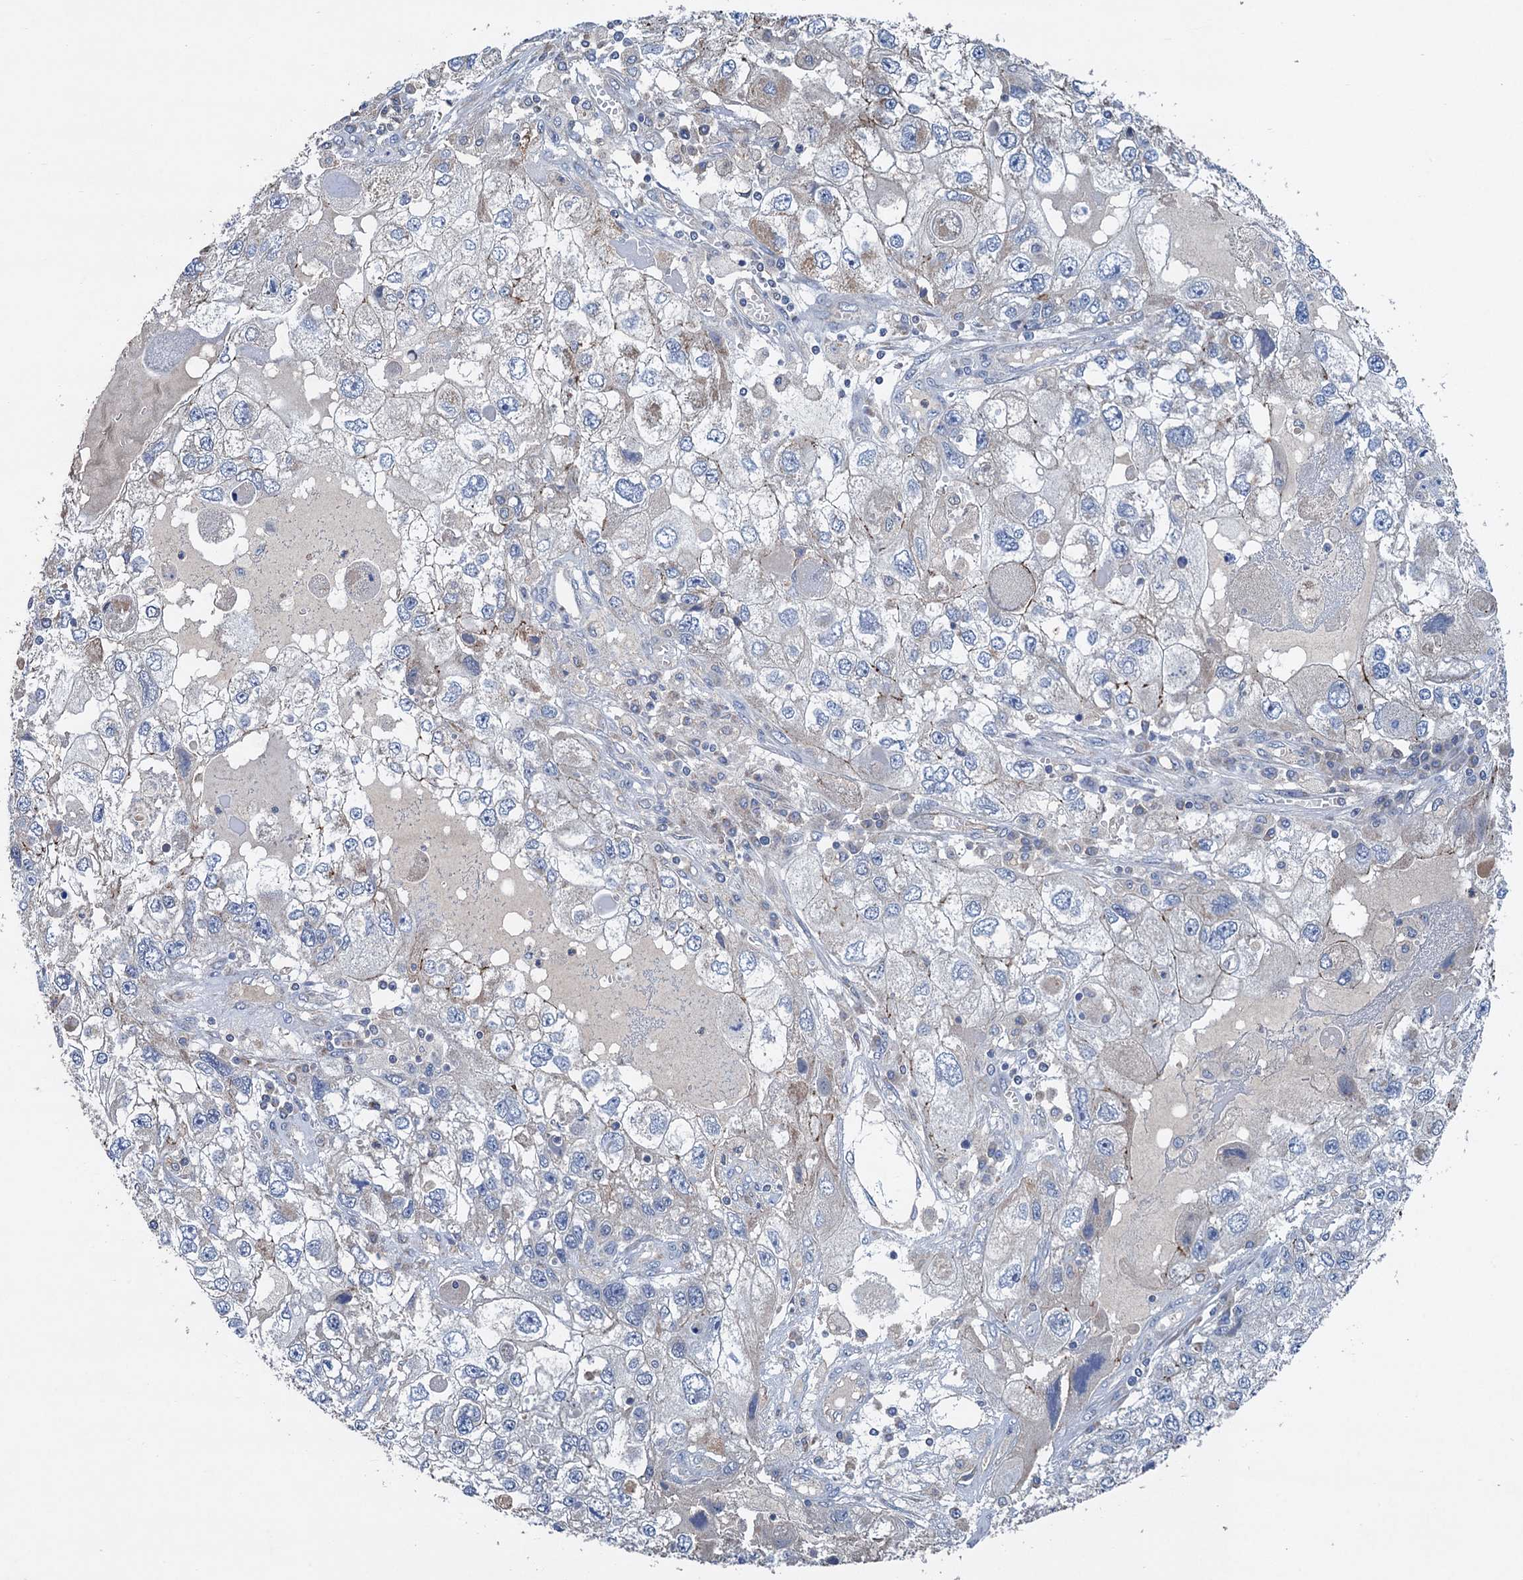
{"staining": {"intensity": "weak", "quantity": "<25%", "location": "cytoplasmic/membranous"}, "tissue": "endometrial cancer", "cell_type": "Tumor cells", "image_type": "cancer", "snomed": [{"axis": "morphology", "description": "Adenocarcinoma, NOS"}, {"axis": "topography", "description": "Endometrium"}], "caption": "Tumor cells show no significant protein positivity in adenocarcinoma (endometrial). The staining is performed using DAB brown chromogen with nuclei counter-stained in using hematoxylin.", "gene": "DGLUCY", "patient": {"sex": "female", "age": 49}}